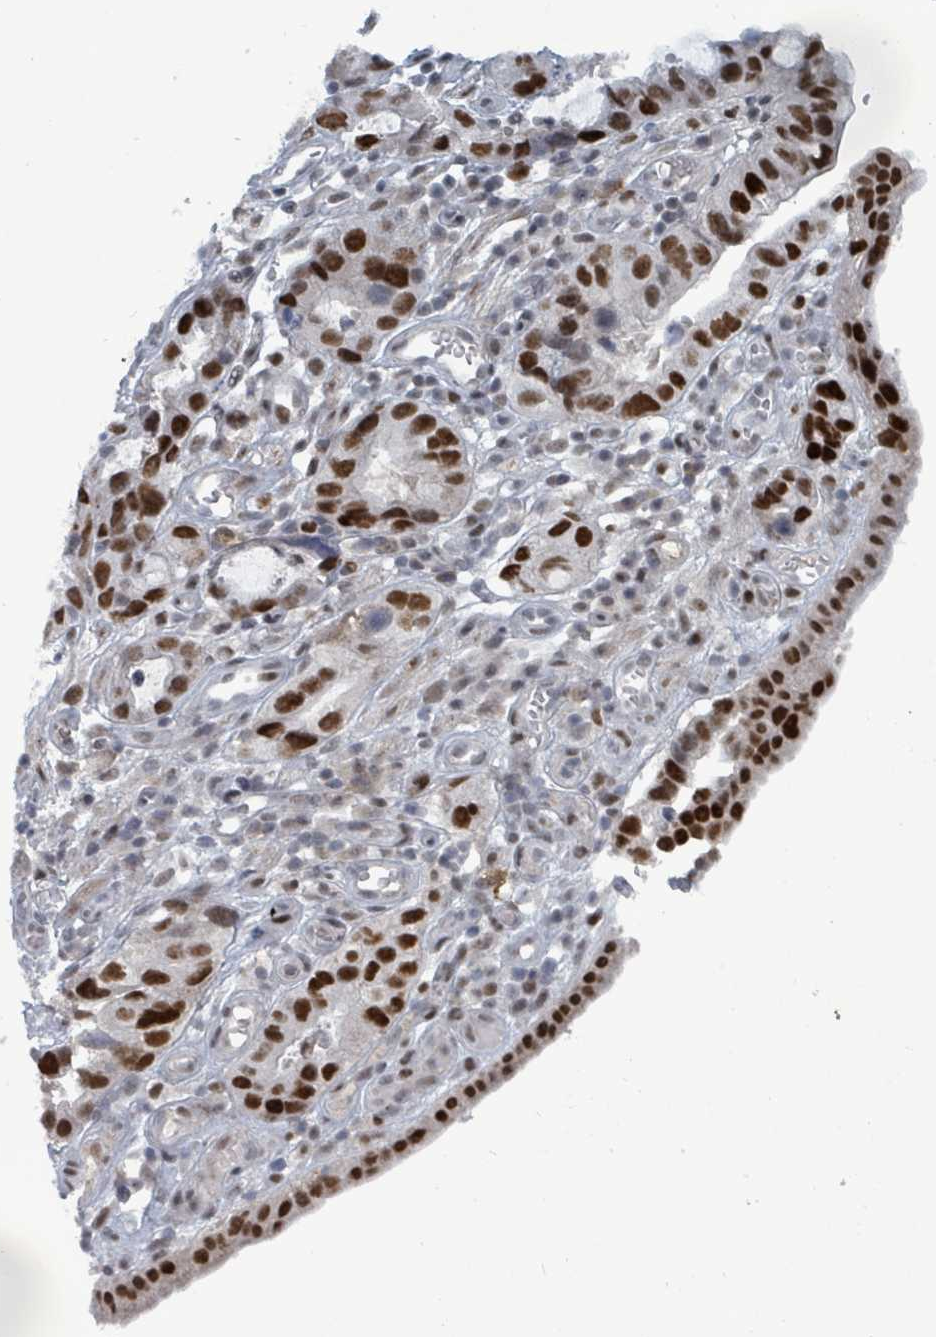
{"staining": {"intensity": "strong", "quantity": ">75%", "location": "nuclear"}, "tissue": "stomach cancer", "cell_type": "Tumor cells", "image_type": "cancer", "snomed": [{"axis": "morphology", "description": "Adenocarcinoma, NOS"}, {"axis": "topography", "description": "Stomach"}], "caption": "Human stomach cancer (adenocarcinoma) stained with a brown dye shows strong nuclear positive positivity in about >75% of tumor cells.", "gene": "UCK1", "patient": {"sex": "male", "age": 55}}